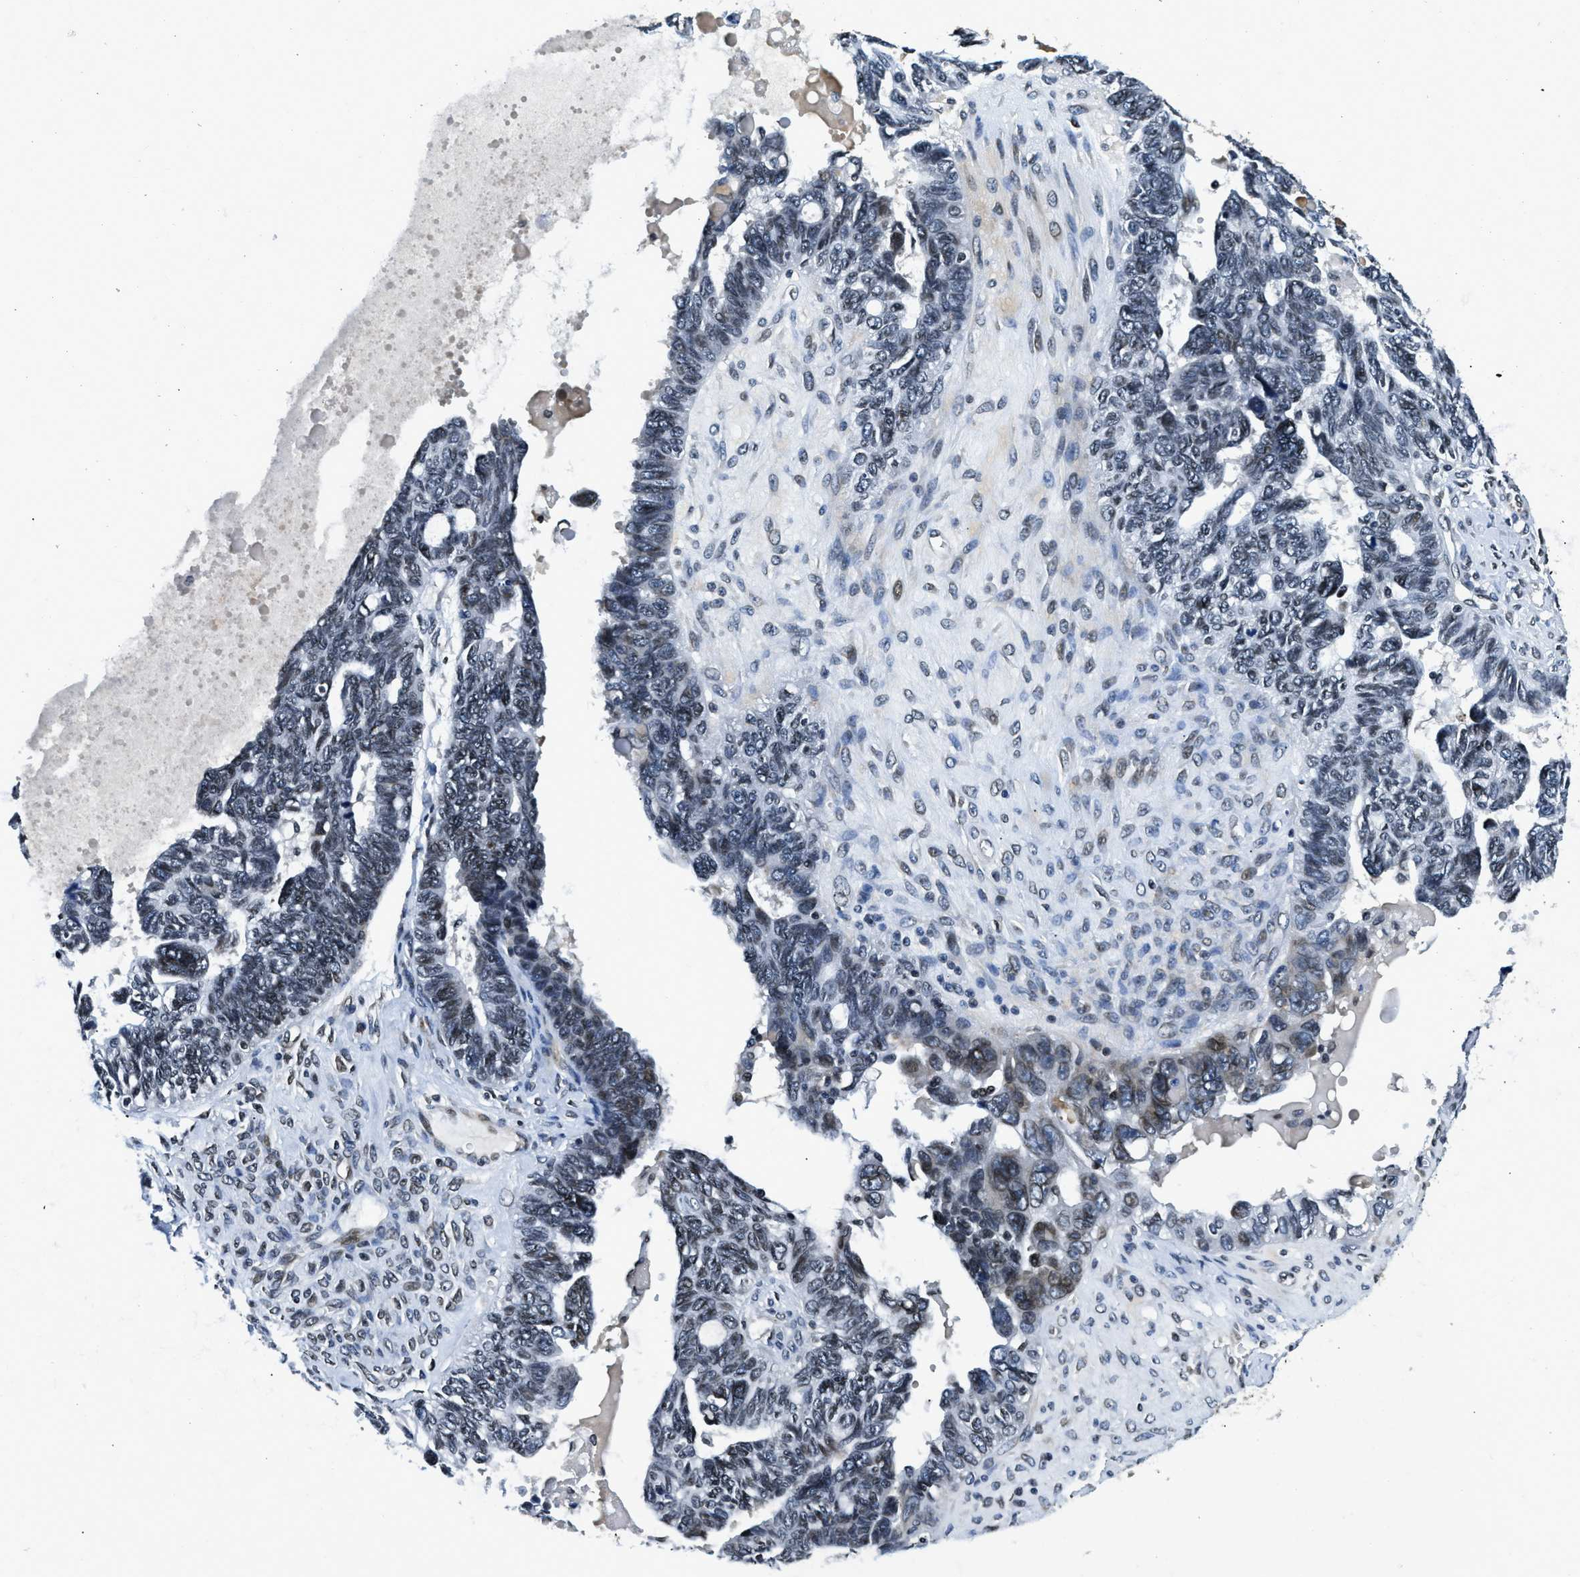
{"staining": {"intensity": "weak", "quantity": "<25%", "location": "nuclear"}, "tissue": "ovarian cancer", "cell_type": "Tumor cells", "image_type": "cancer", "snomed": [{"axis": "morphology", "description": "Cystadenocarcinoma, serous, NOS"}, {"axis": "topography", "description": "Ovary"}], "caption": "The micrograph reveals no staining of tumor cells in serous cystadenocarcinoma (ovarian).", "gene": "ZC3HC1", "patient": {"sex": "female", "age": 79}}